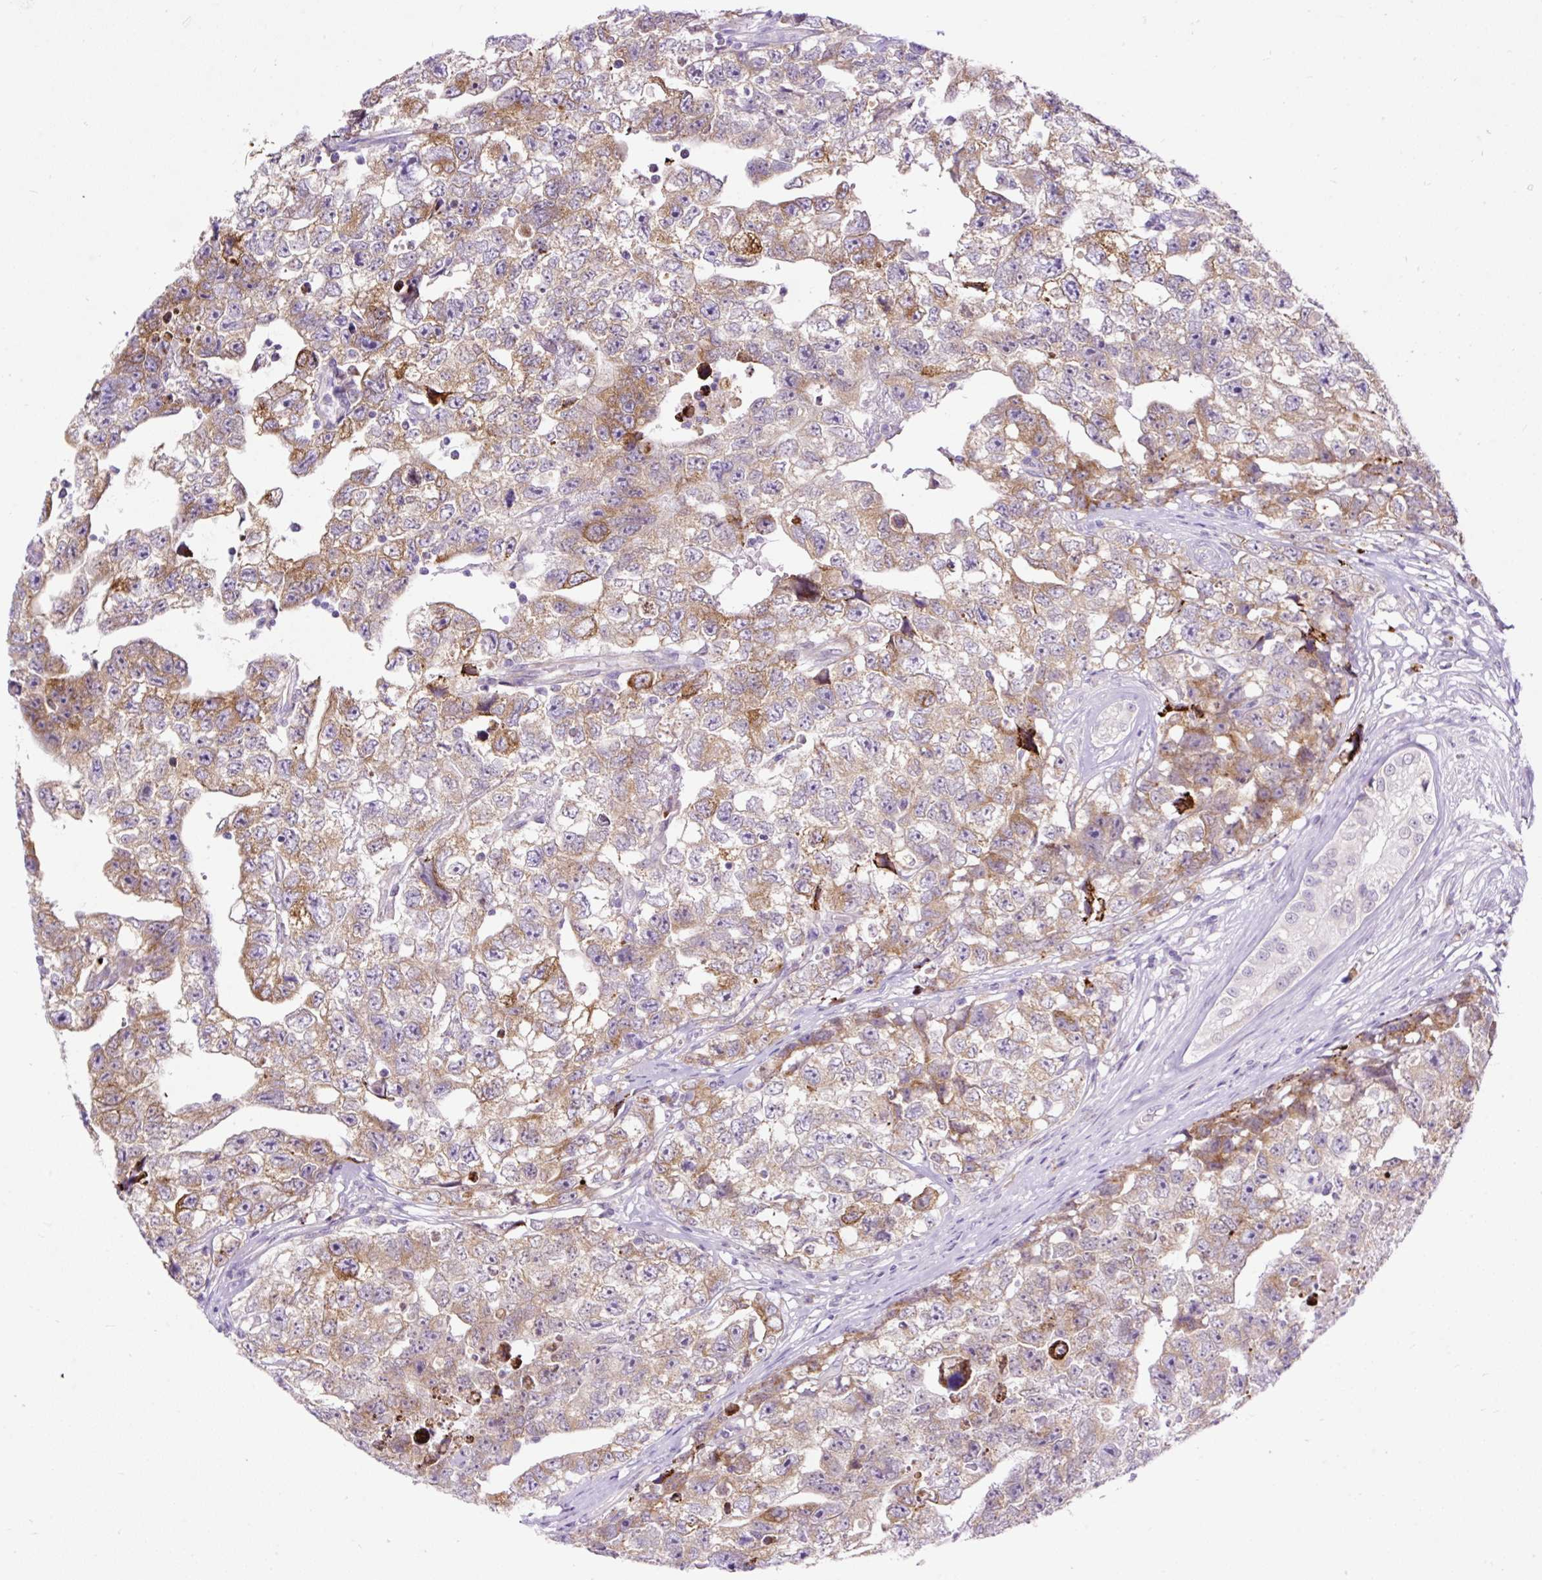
{"staining": {"intensity": "moderate", "quantity": "25%-75%", "location": "cytoplasmic/membranous"}, "tissue": "testis cancer", "cell_type": "Tumor cells", "image_type": "cancer", "snomed": [{"axis": "morphology", "description": "Carcinoma, Embryonal, NOS"}, {"axis": "topography", "description": "Testis"}], "caption": "This is a micrograph of IHC staining of testis embryonal carcinoma, which shows moderate expression in the cytoplasmic/membranous of tumor cells.", "gene": "FMC1", "patient": {"sex": "male", "age": 22}}